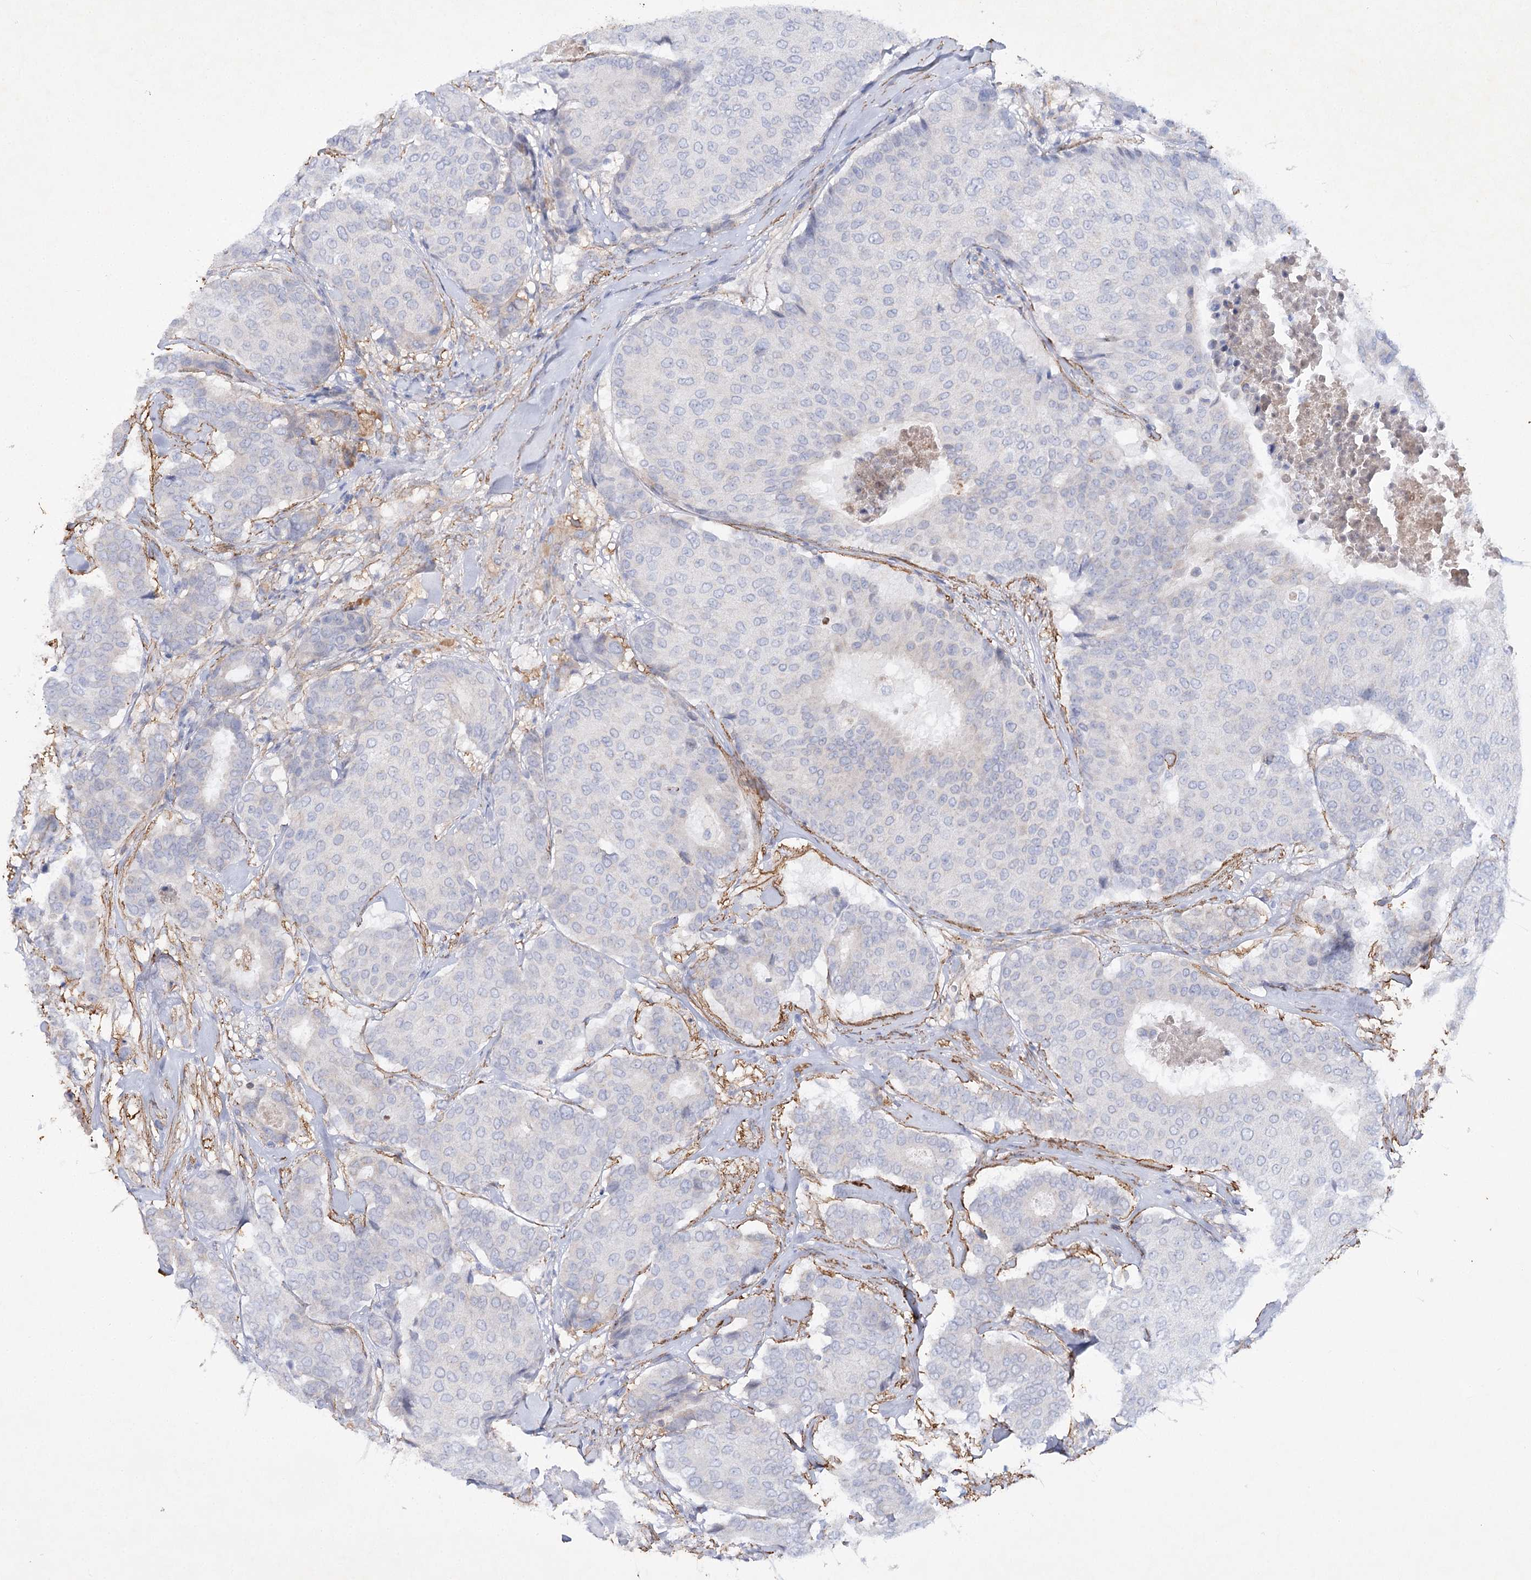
{"staining": {"intensity": "negative", "quantity": "none", "location": "none"}, "tissue": "breast cancer", "cell_type": "Tumor cells", "image_type": "cancer", "snomed": [{"axis": "morphology", "description": "Duct carcinoma"}, {"axis": "topography", "description": "Breast"}], "caption": "Invasive ductal carcinoma (breast) was stained to show a protein in brown. There is no significant expression in tumor cells.", "gene": "RTN2", "patient": {"sex": "female", "age": 75}}